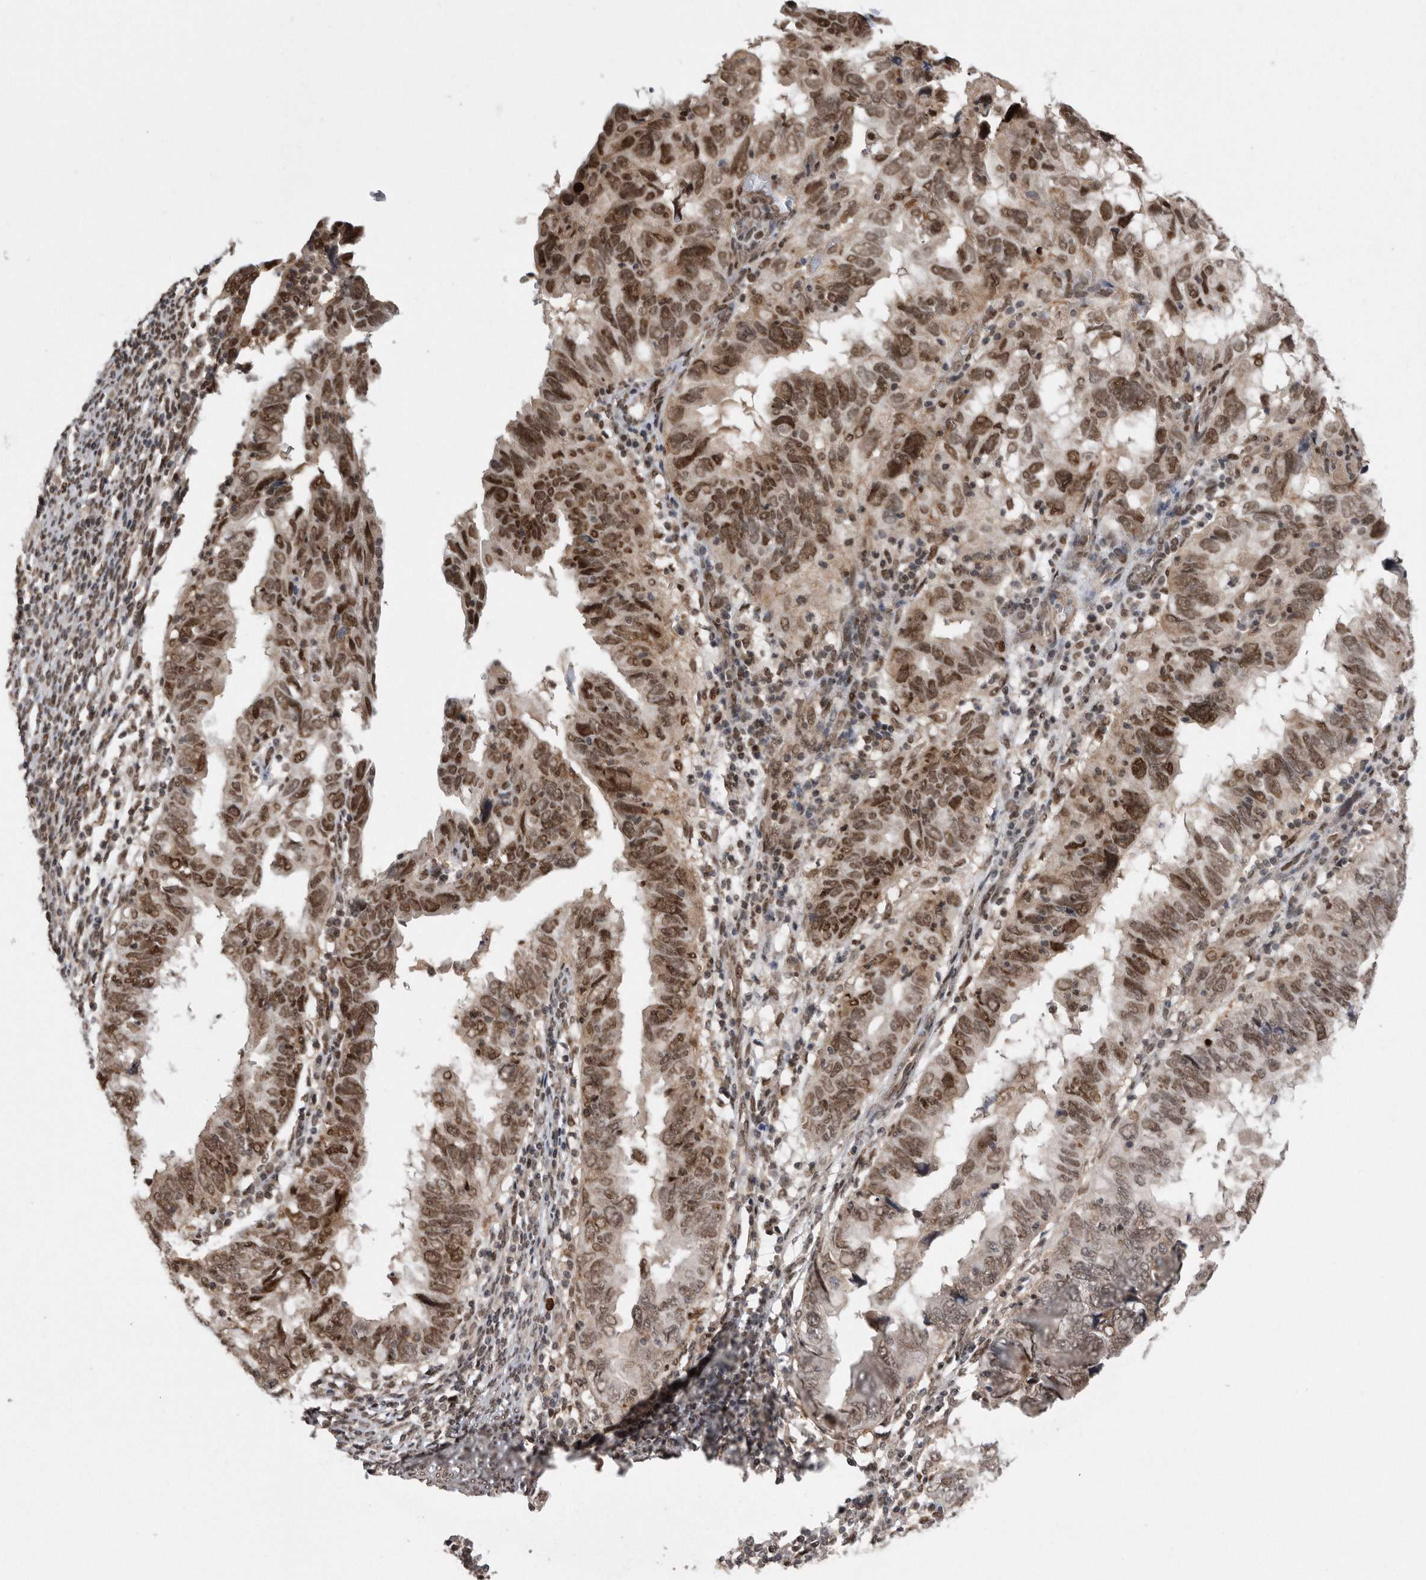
{"staining": {"intensity": "moderate", "quantity": ">75%", "location": "cytoplasmic/membranous,nuclear"}, "tissue": "endometrial cancer", "cell_type": "Tumor cells", "image_type": "cancer", "snomed": [{"axis": "morphology", "description": "Adenocarcinoma, NOS"}, {"axis": "topography", "description": "Uterus"}], "caption": "Immunohistochemical staining of endometrial cancer displays medium levels of moderate cytoplasmic/membranous and nuclear protein positivity in approximately >75% of tumor cells. (IHC, brightfield microscopy, high magnification).", "gene": "TDRD3", "patient": {"sex": "female", "age": 77}}